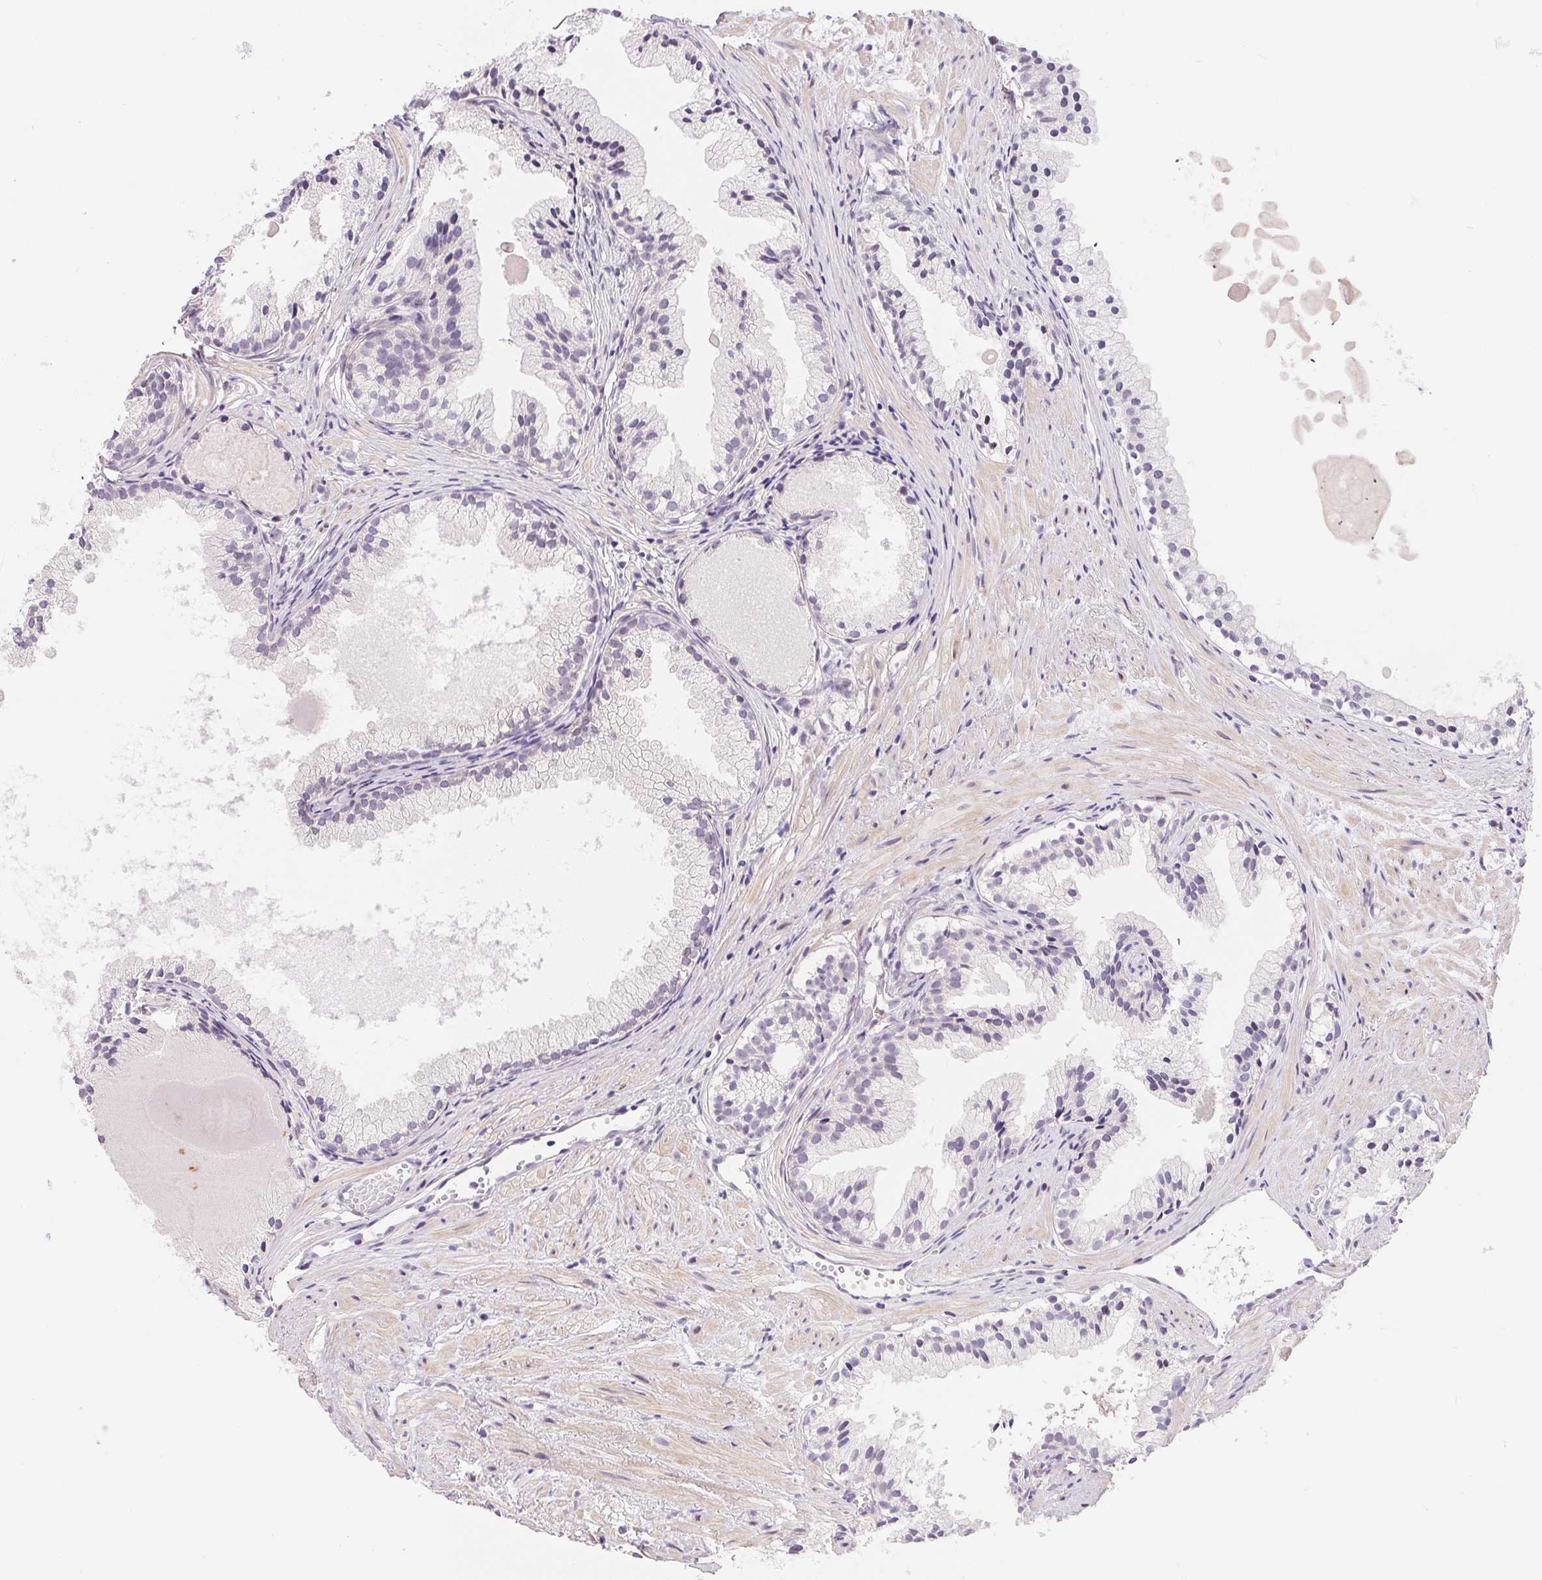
{"staining": {"intensity": "negative", "quantity": "none", "location": "none"}, "tissue": "prostate cancer", "cell_type": "Tumor cells", "image_type": "cancer", "snomed": [{"axis": "morphology", "description": "Adenocarcinoma, High grade"}, {"axis": "topography", "description": "Prostate"}], "caption": "An immunohistochemistry (IHC) photomicrograph of prostate cancer is shown. There is no staining in tumor cells of prostate cancer.", "gene": "LCA5L", "patient": {"sex": "male", "age": 81}}